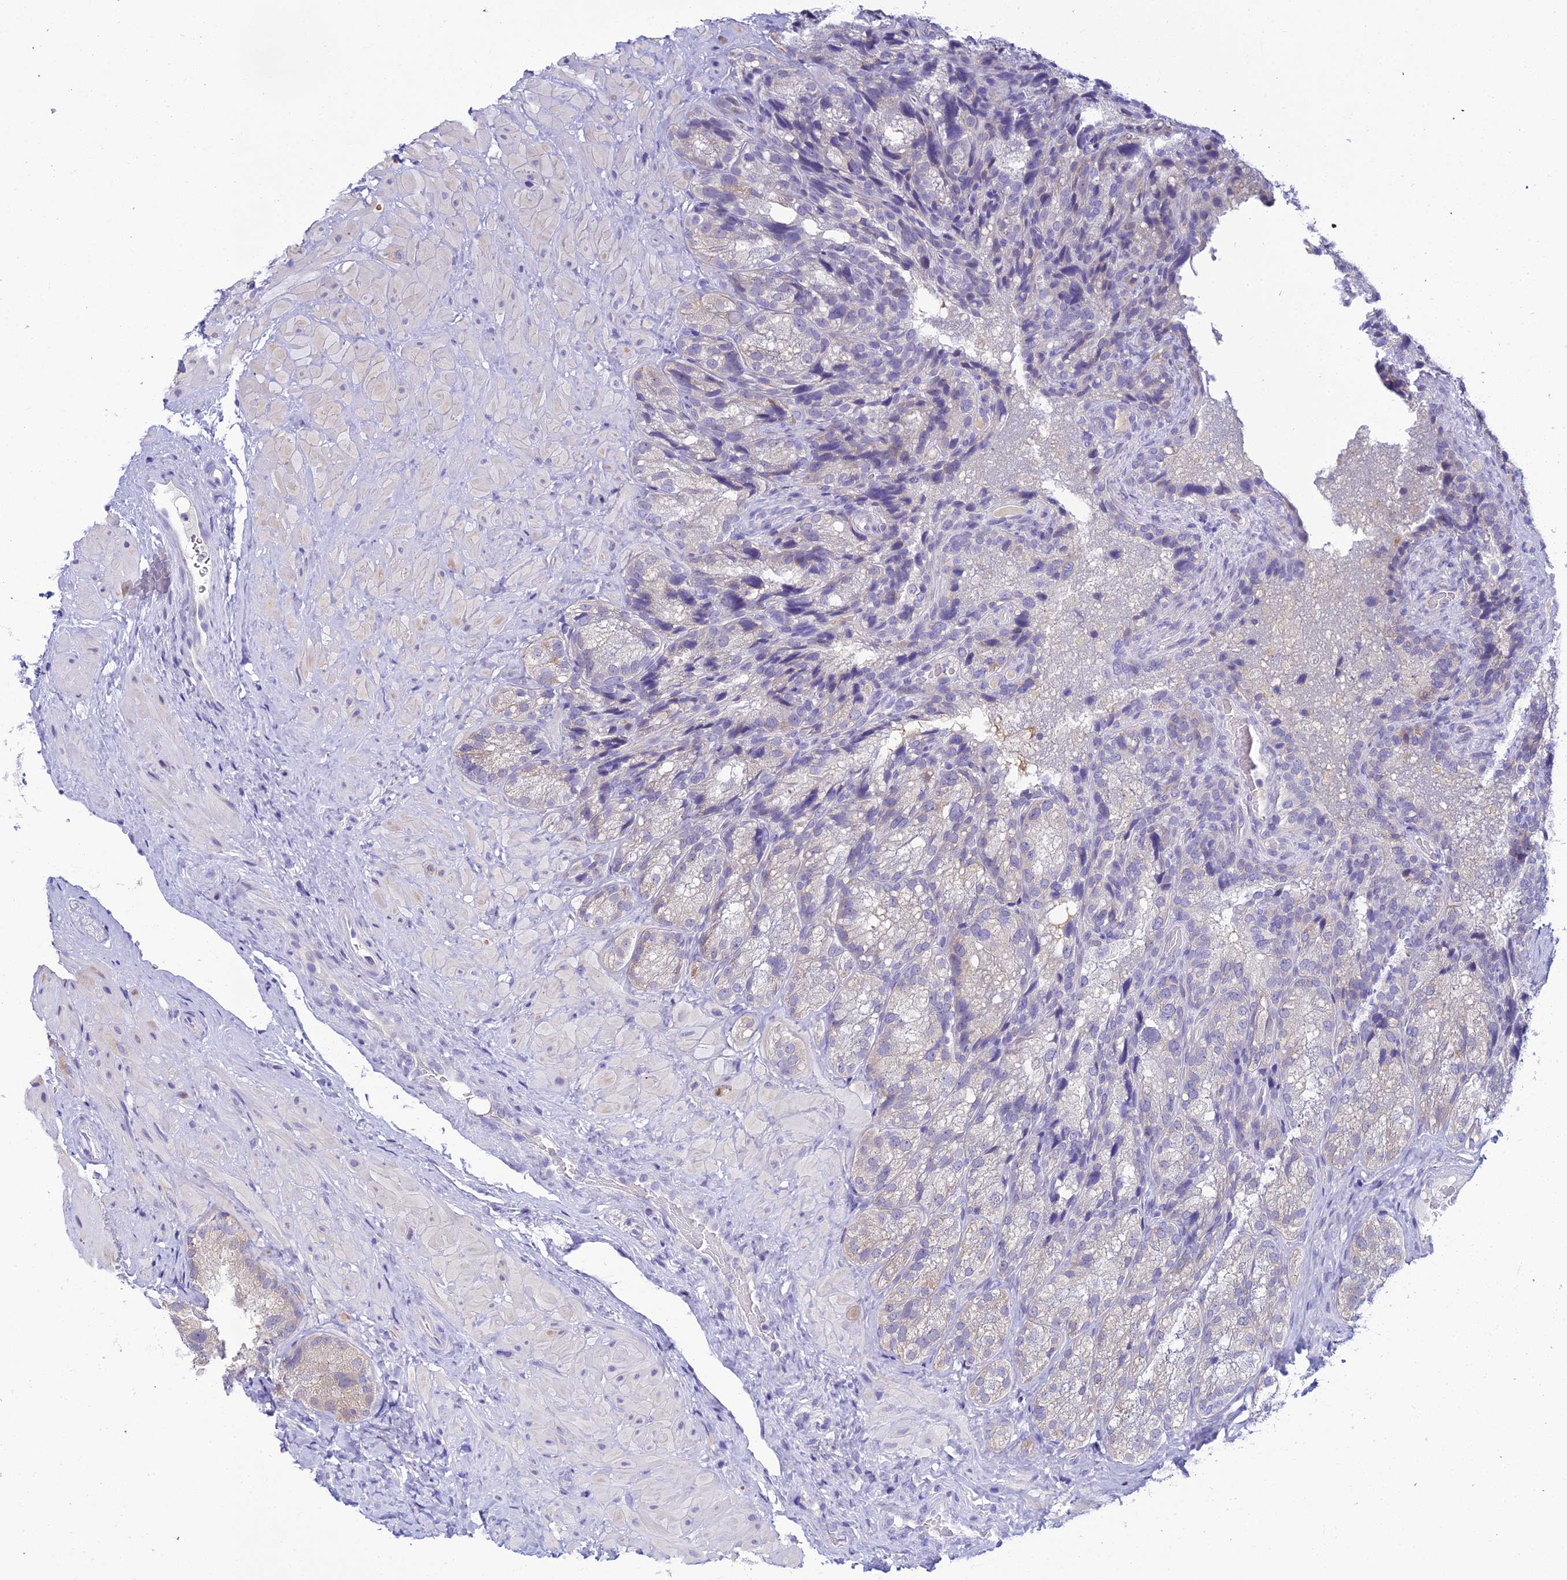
{"staining": {"intensity": "weak", "quantity": "<25%", "location": "cytoplasmic/membranous"}, "tissue": "seminal vesicle", "cell_type": "Glandular cells", "image_type": "normal", "snomed": [{"axis": "morphology", "description": "Normal tissue, NOS"}, {"axis": "topography", "description": "Seminal veicle"}], "caption": "Immunohistochemistry of unremarkable human seminal vesicle demonstrates no expression in glandular cells. Nuclei are stained in blue.", "gene": "ZMIZ1", "patient": {"sex": "male", "age": 58}}